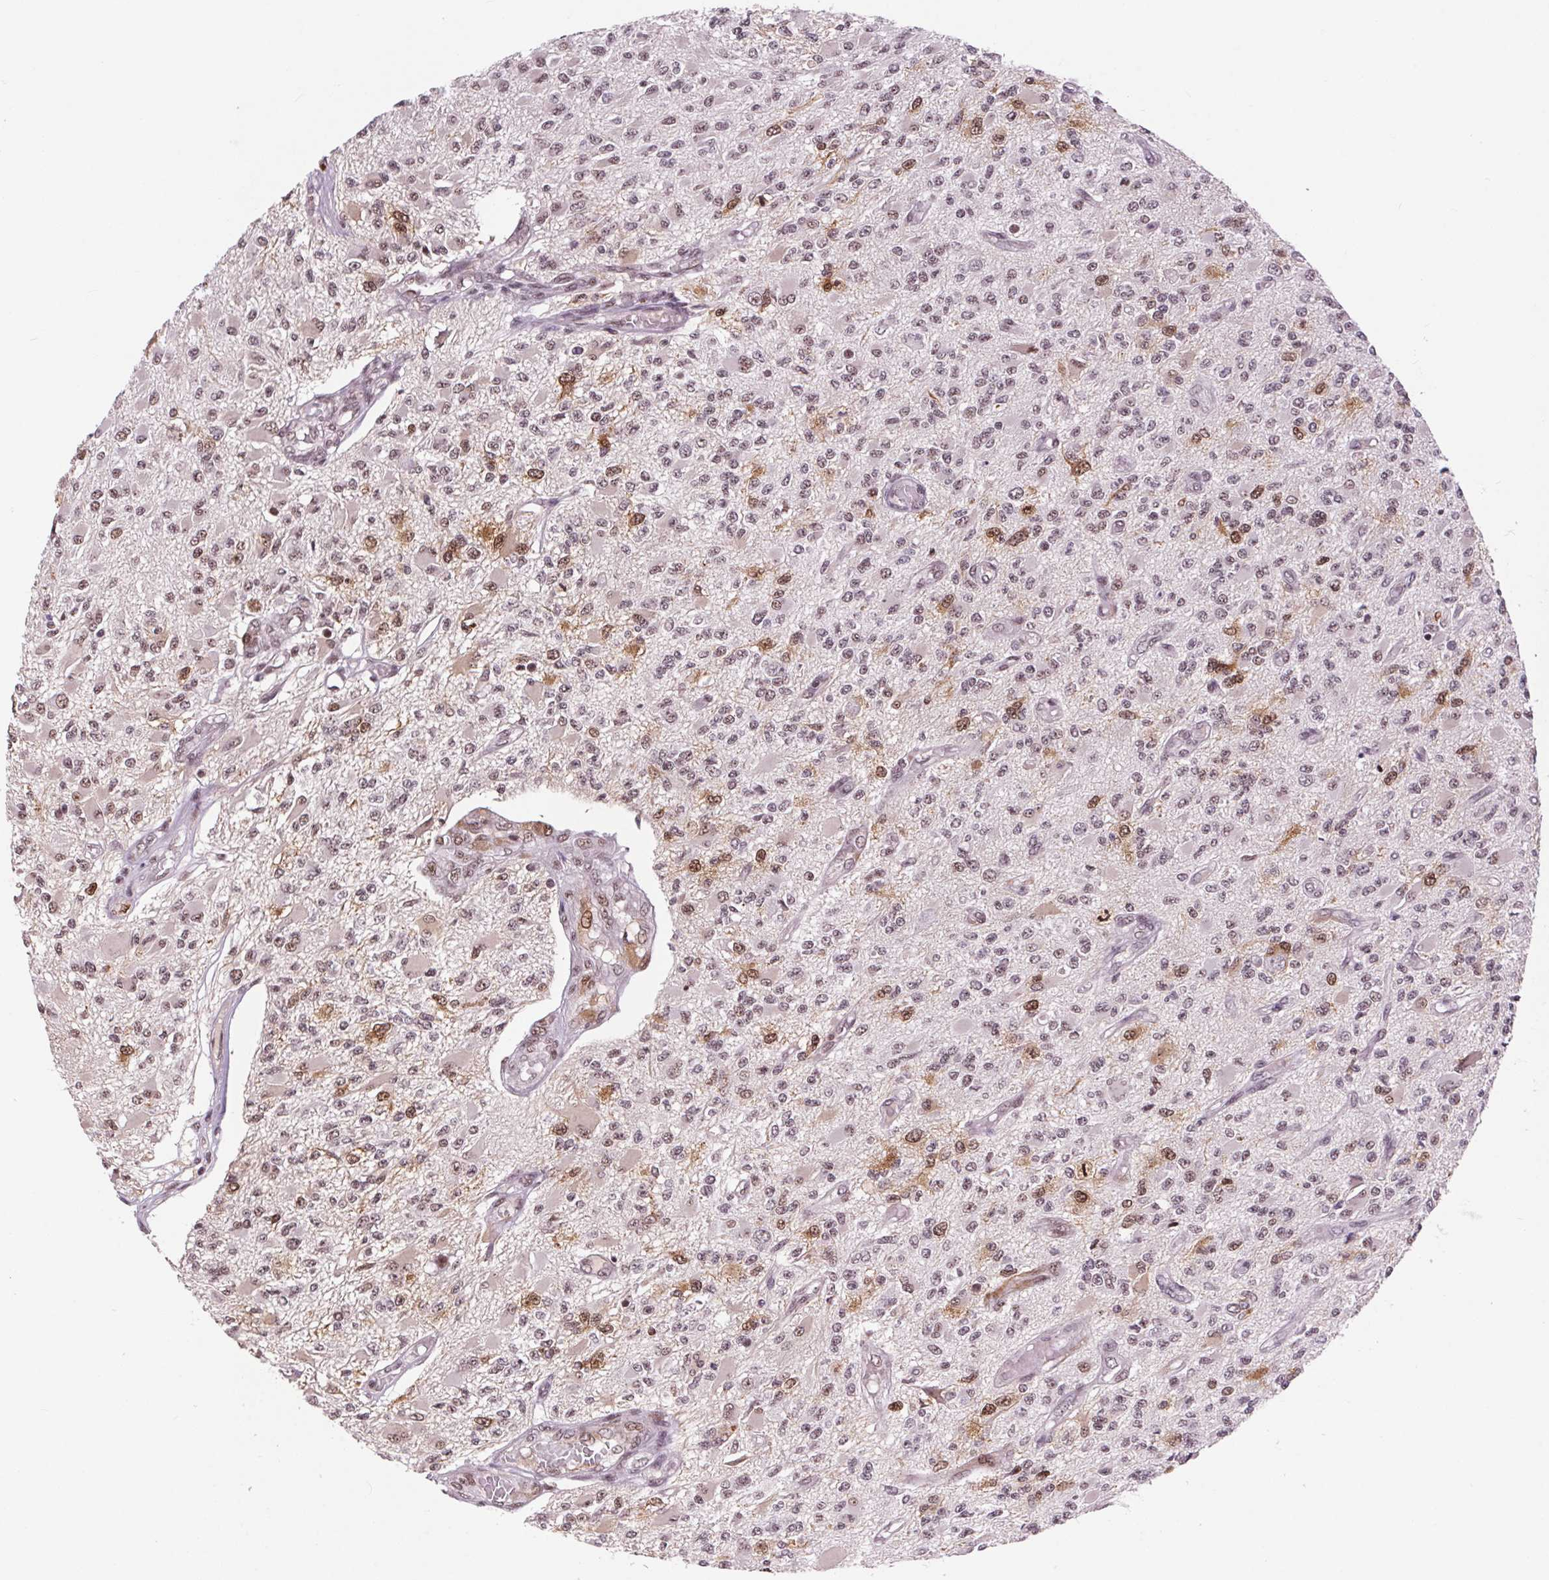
{"staining": {"intensity": "moderate", "quantity": "<25%", "location": "cytoplasmic/membranous,nuclear"}, "tissue": "glioma", "cell_type": "Tumor cells", "image_type": "cancer", "snomed": [{"axis": "morphology", "description": "Glioma, malignant, High grade"}, {"axis": "topography", "description": "Brain"}], "caption": "Brown immunohistochemical staining in human malignant glioma (high-grade) shows moderate cytoplasmic/membranous and nuclear expression in approximately <25% of tumor cells. (brown staining indicates protein expression, while blue staining denotes nuclei).", "gene": "CD2BP2", "patient": {"sex": "female", "age": 63}}